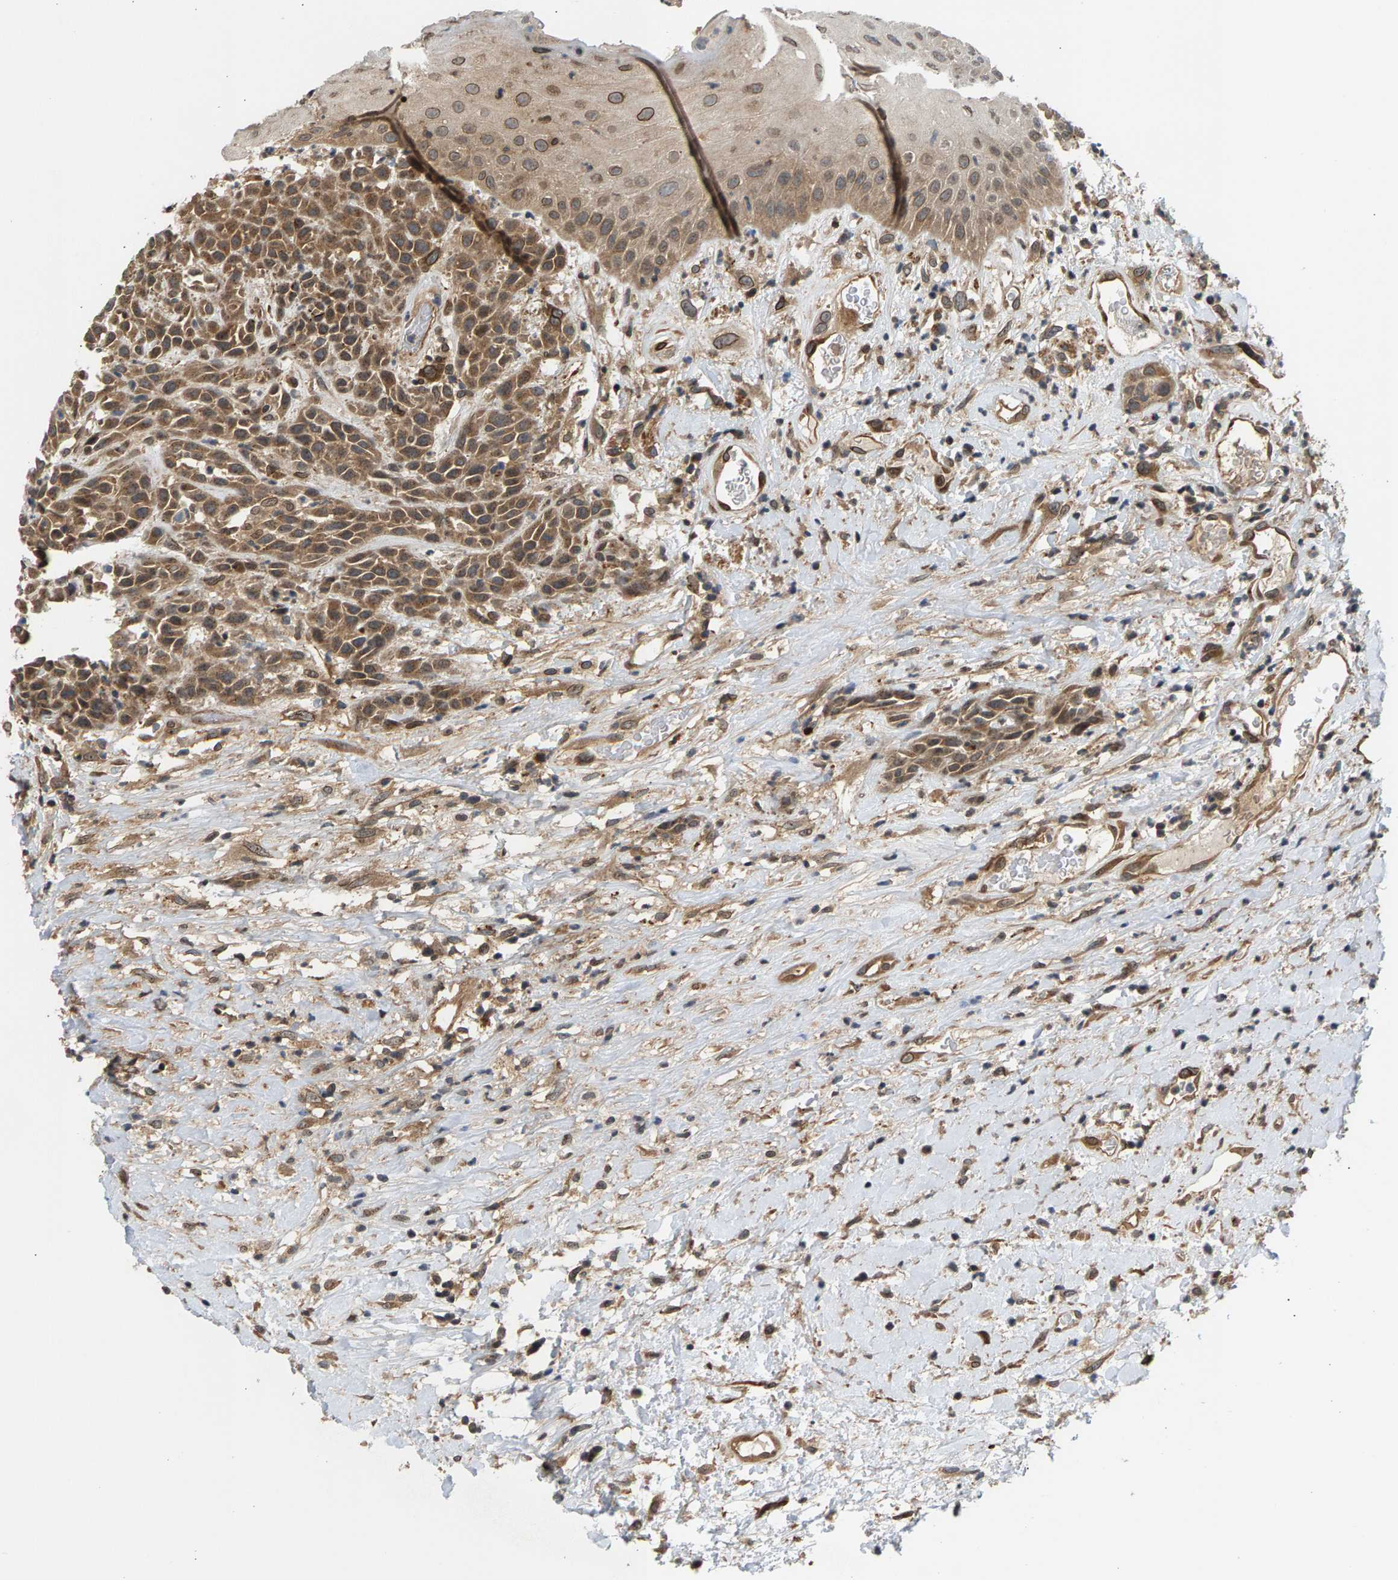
{"staining": {"intensity": "moderate", "quantity": ">75%", "location": "cytoplasmic/membranous"}, "tissue": "head and neck cancer", "cell_type": "Tumor cells", "image_type": "cancer", "snomed": [{"axis": "morphology", "description": "Normal tissue, NOS"}, {"axis": "morphology", "description": "Squamous cell carcinoma, NOS"}, {"axis": "topography", "description": "Cartilage tissue"}, {"axis": "topography", "description": "Head-Neck"}], "caption": "IHC staining of head and neck cancer, which displays medium levels of moderate cytoplasmic/membranous staining in about >75% of tumor cells indicating moderate cytoplasmic/membranous protein staining. The staining was performed using DAB (3,3'-diaminobenzidine) (brown) for protein detection and nuclei were counterstained in hematoxylin (blue).", "gene": "MAP2K5", "patient": {"sex": "male", "age": 62}}